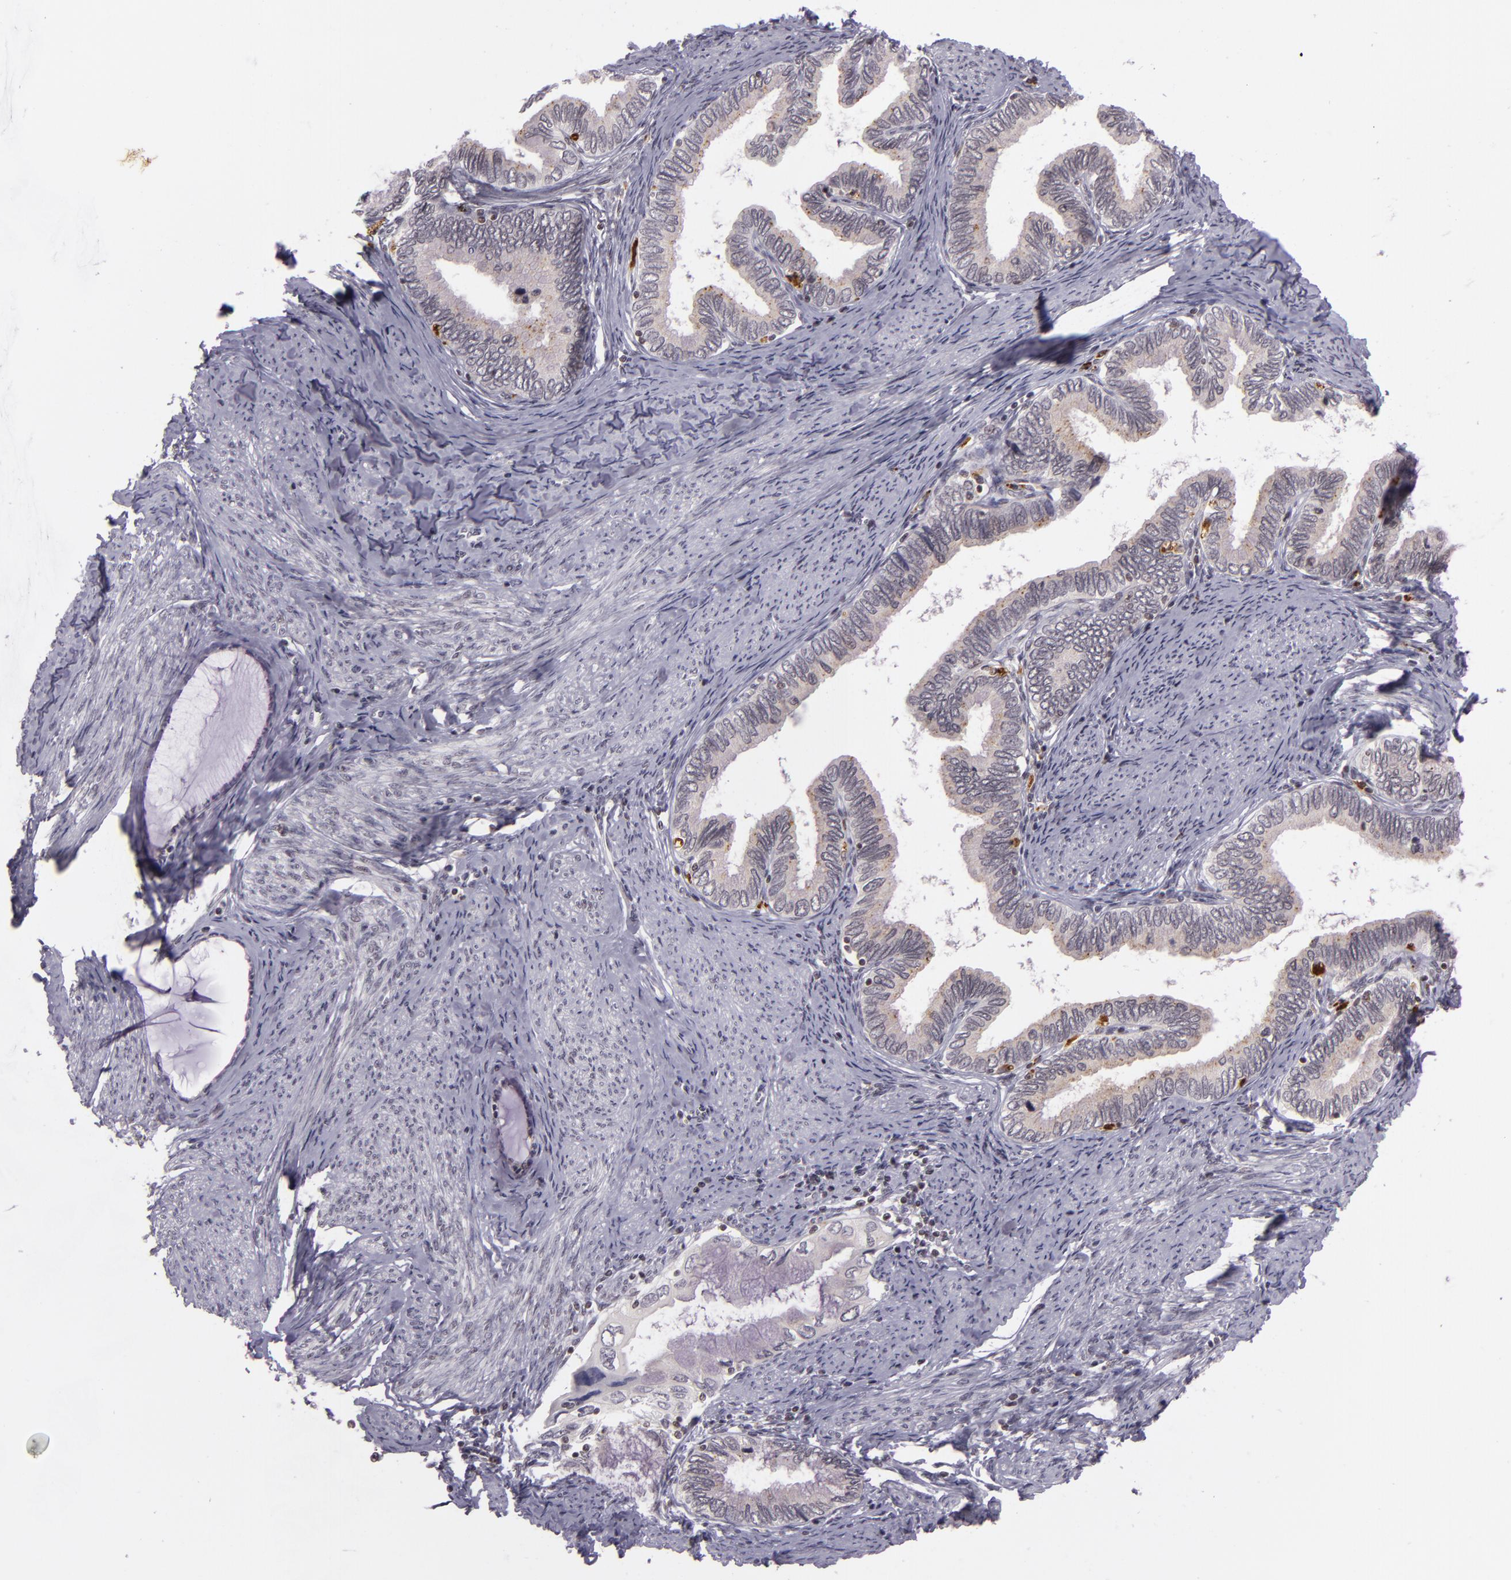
{"staining": {"intensity": "weak", "quantity": ">75%", "location": "cytoplasmic/membranous"}, "tissue": "cervical cancer", "cell_type": "Tumor cells", "image_type": "cancer", "snomed": [{"axis": "morphology", "description": "Adenocarcinoma, NOS"}, {"axis": "topography", "description": "Cervix"}], "caption": "A brown stain labels weak cytoplasmic/membranous expression of a protein in adenocarcinoma (cervical) tumor cells.", "gene": "ZFX", "patient": {"sex": "female", "age": 49}}